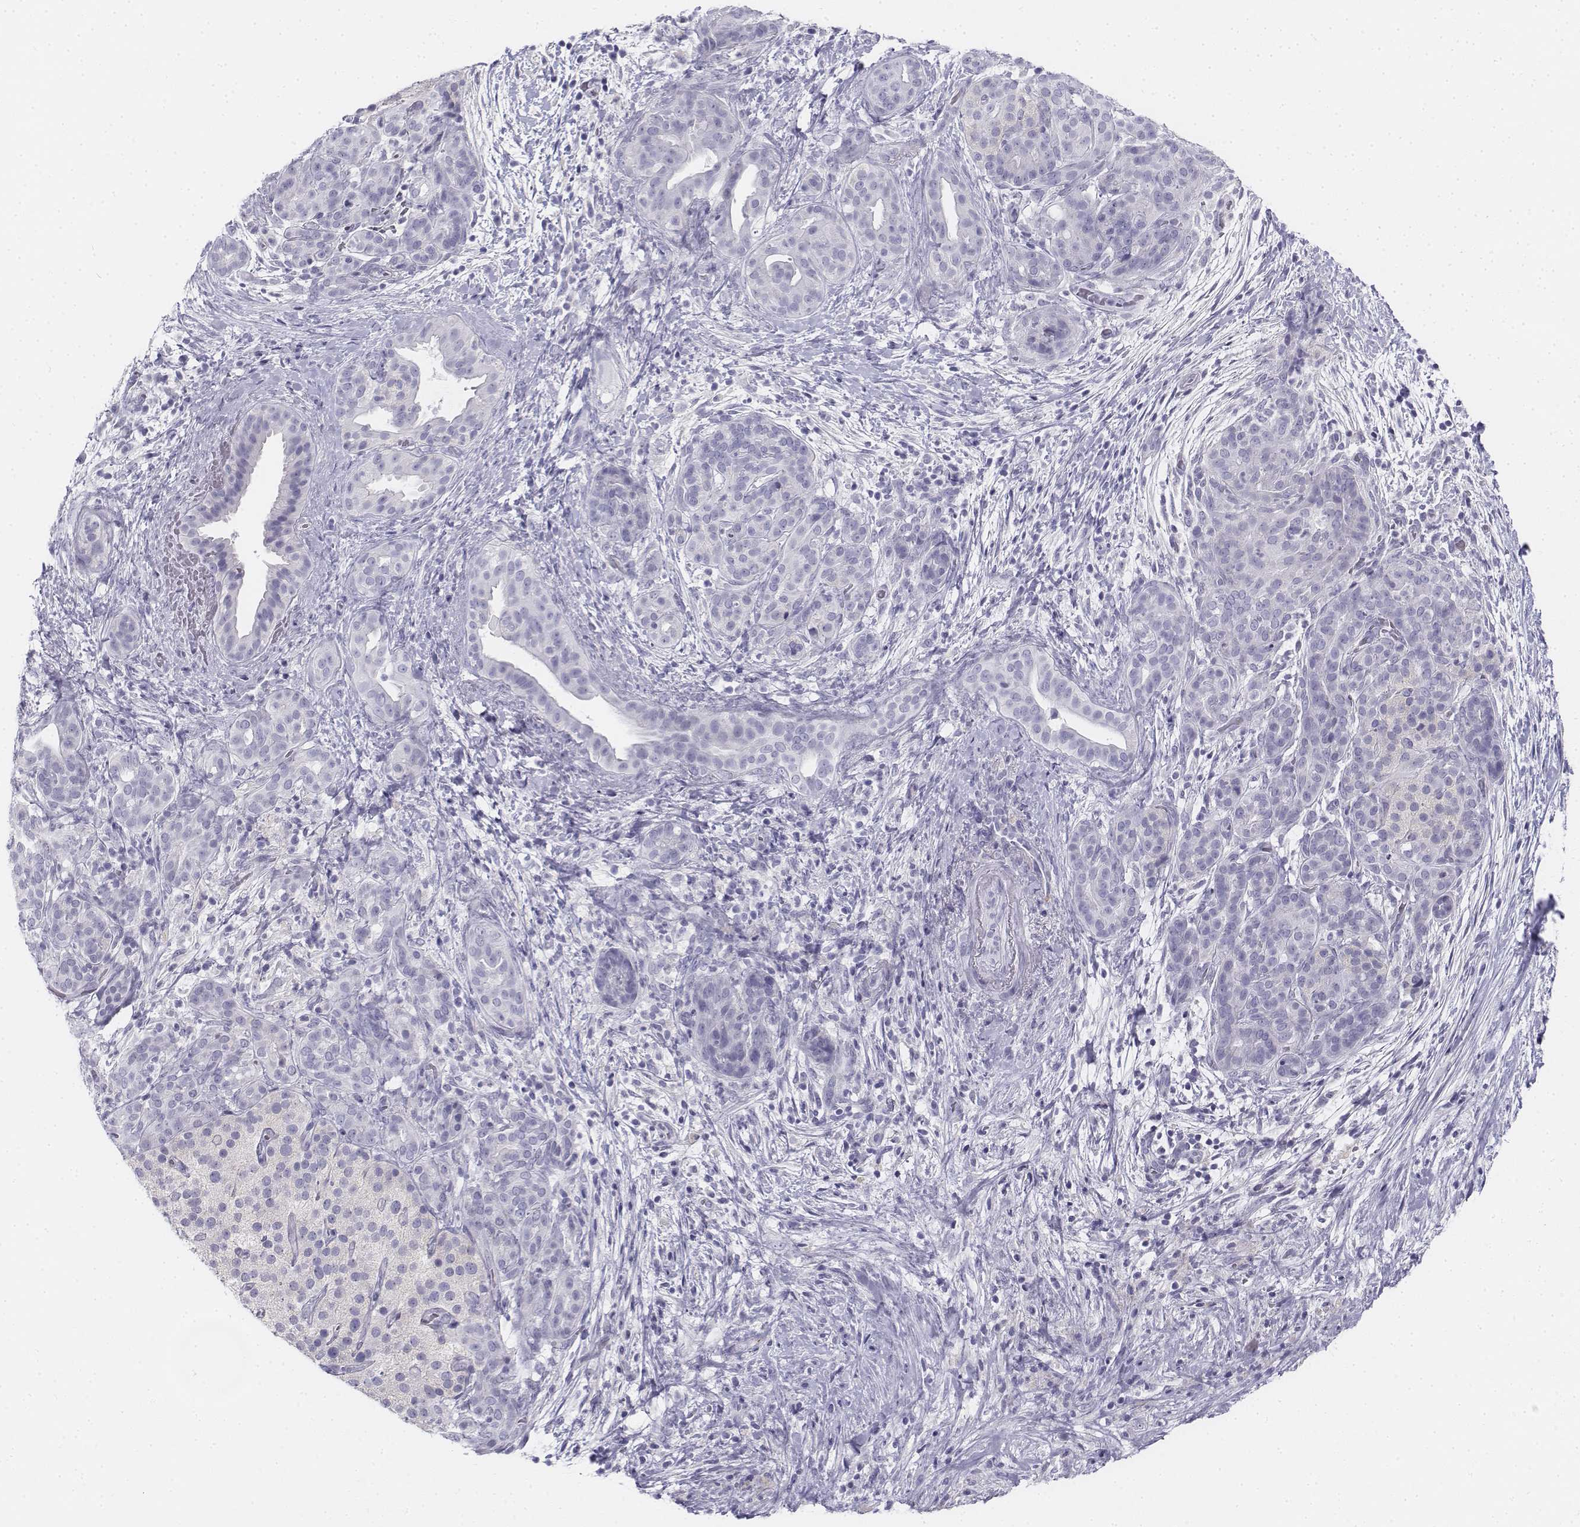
{"staining": {"intensity": "negative", "quantity": "none", "location": "none"}, "tissue": "pancreatic cancer", "cell_type": "Tumor cells", "image_type": "cancer", "snomed": [{"axis": "morphology", "description": "Adenocarcinoma, NOS"}, {"axis": "topography", "description": "Pancreas"}], "caption": "A micrograph of human pancreatic adenocarcinoma is negative for staining in tumor cells.", "gene": "TH", "patient": {"sex": "male", "age": 44}}